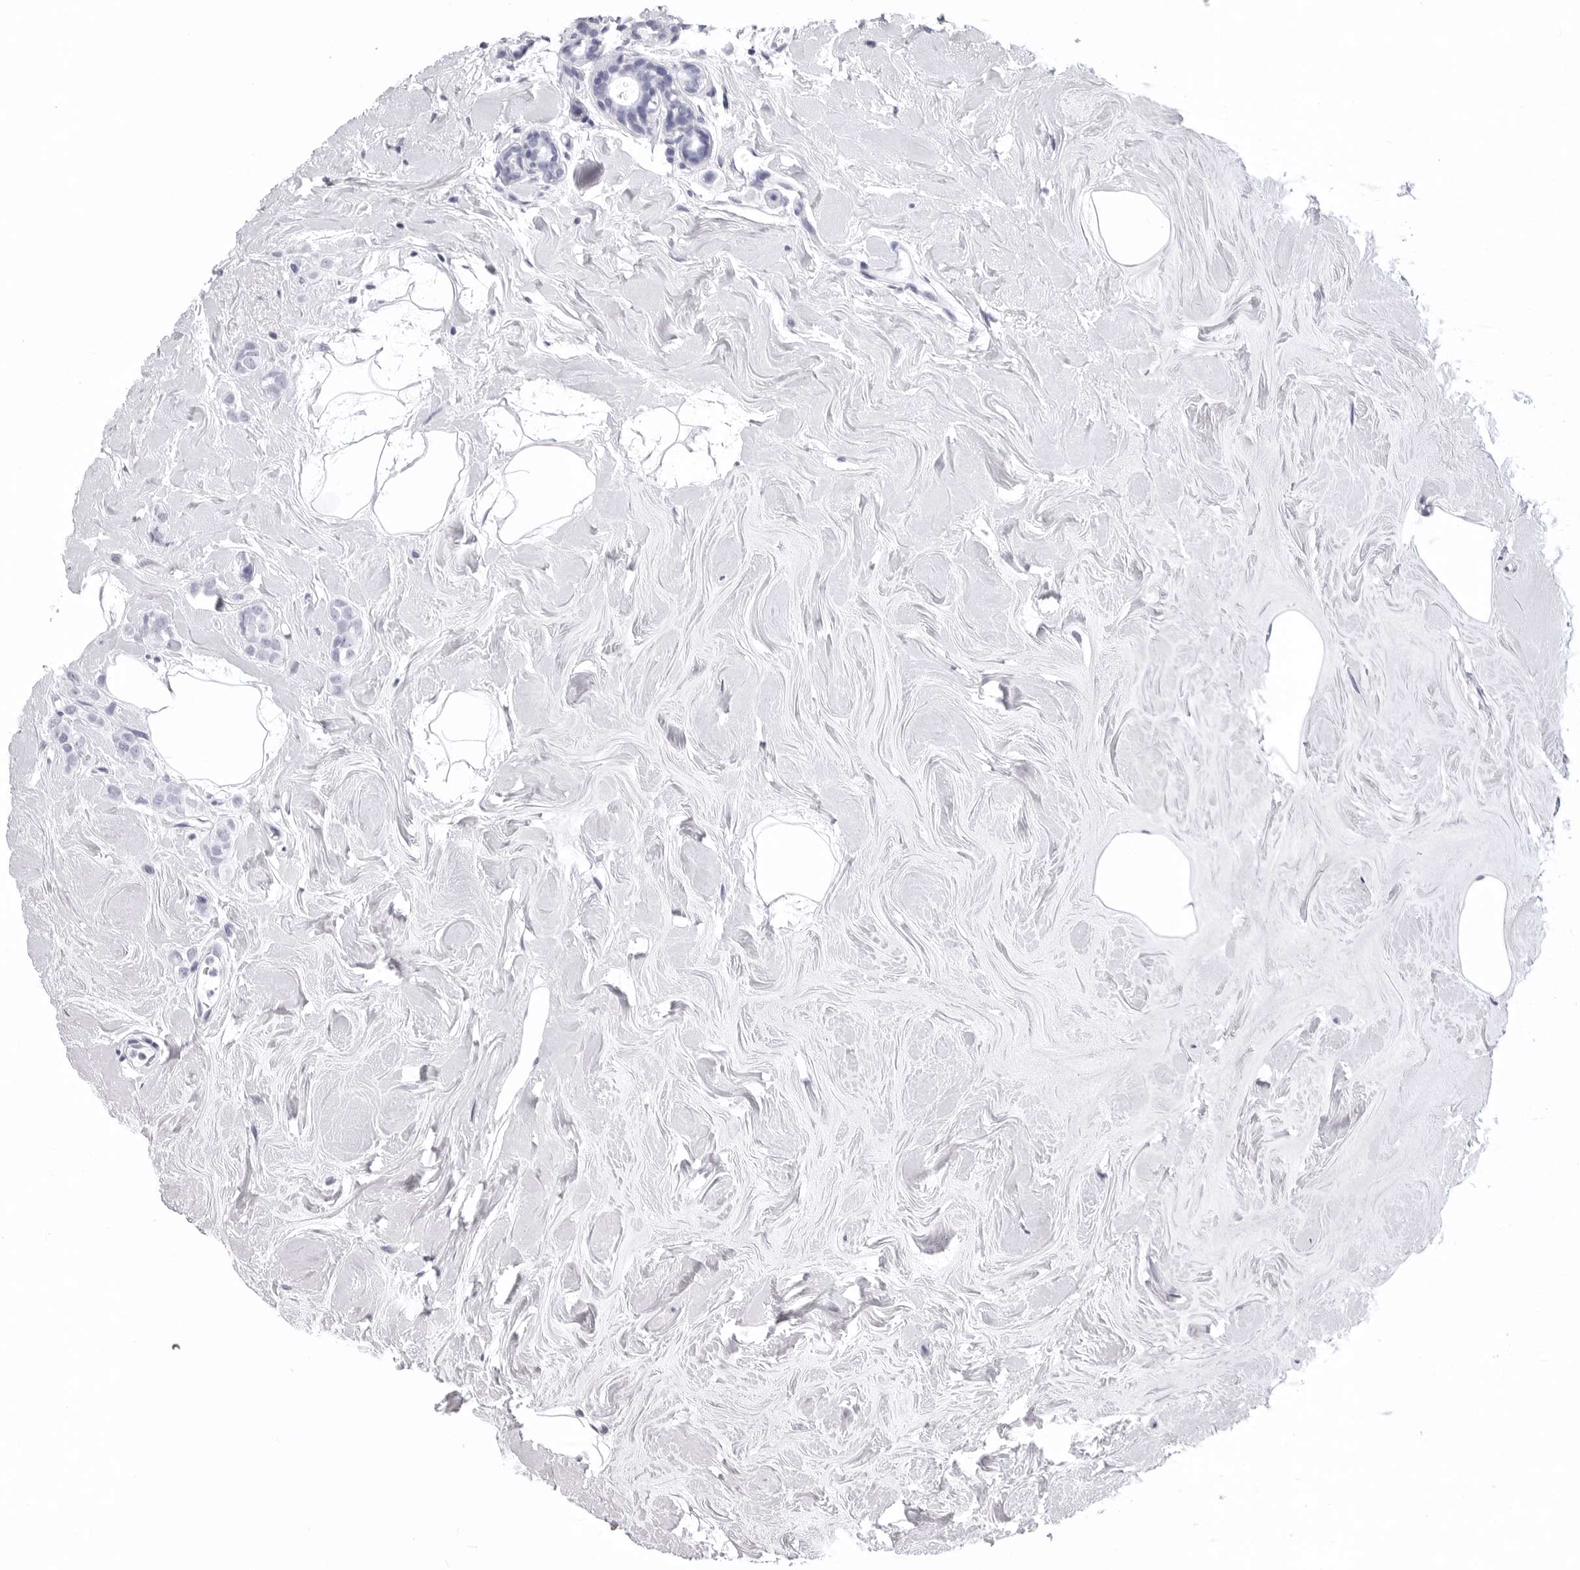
{"staining": {"intensity": "negative", "quantity": "none", "location": "none"}, "tissue": "breast cancer", "cell_type": "Tumor cells", "image_type": "cancer", "snomed": [{"axis": "morphology", "description": "Lobular carcinoma"}, {"axis": "topography", "description": "Breast"}], "caption": "IHC image of neoplastic tissue: breast cancer (lobular carcinoma) stained with DAB (3,3'-diaminobenzidine) demonstrates no significant protein positivity in tumor cells.", "gene": "LGALS4", "patient": {"sex": "female", "age": 47}}